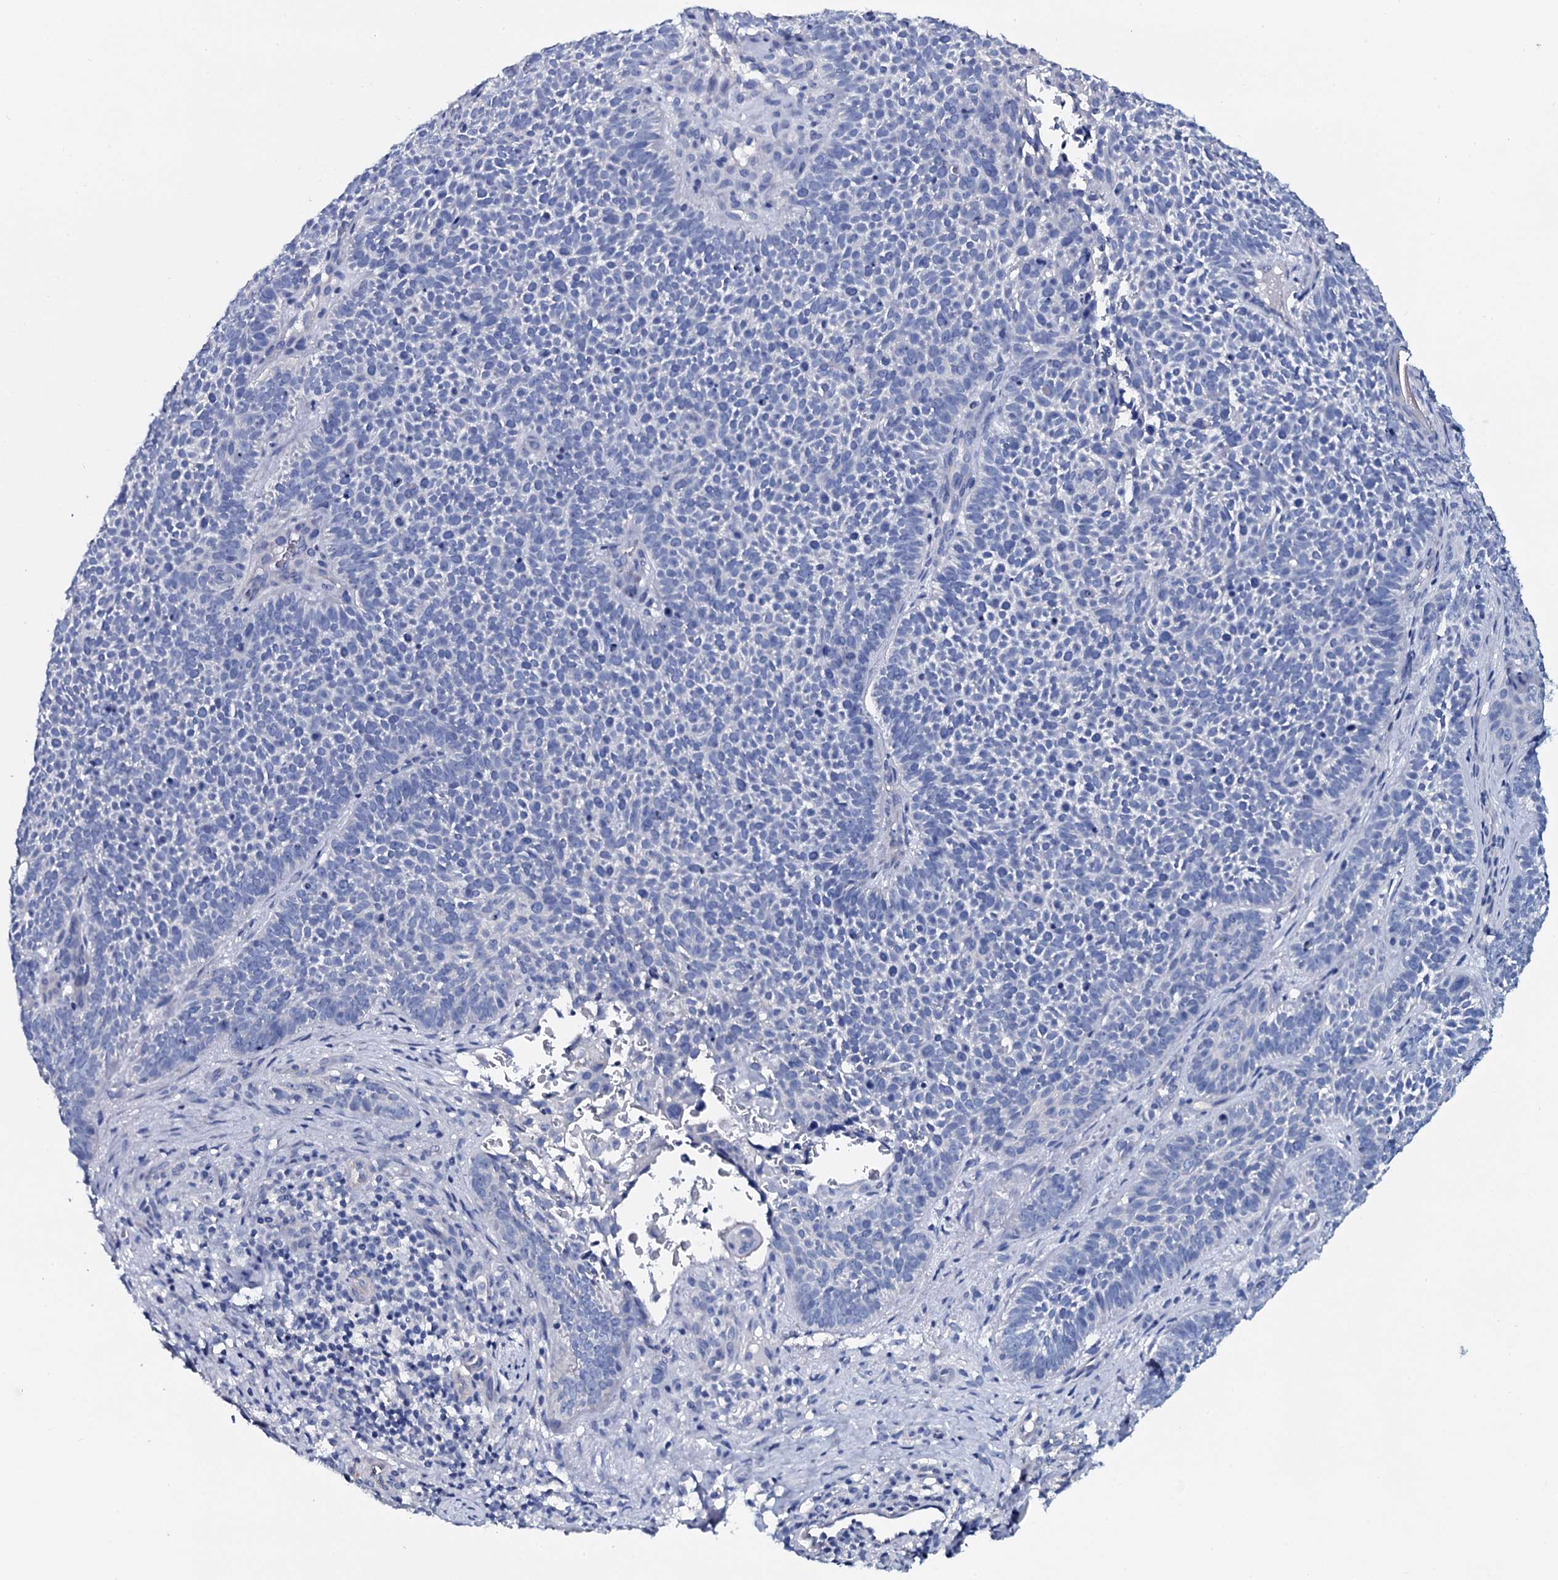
{"staining": {"intensity": "negative", "quantity": "none", "location": "none"}, "tissue": "skin cancer", "cell_type": "Tumor cells", "image_type": "cancer", "snomed": [{"axis": "morphology", "description": "Basal cell carcinoma"}, {"axis": "topography", "description": "Skin"}], "caption": "Immunohistochemistry (IHC) of human skin cancer shows no staining in tumor cells.", "gene": "GYS2", "patient": {"sex": "male", "age": 85}}